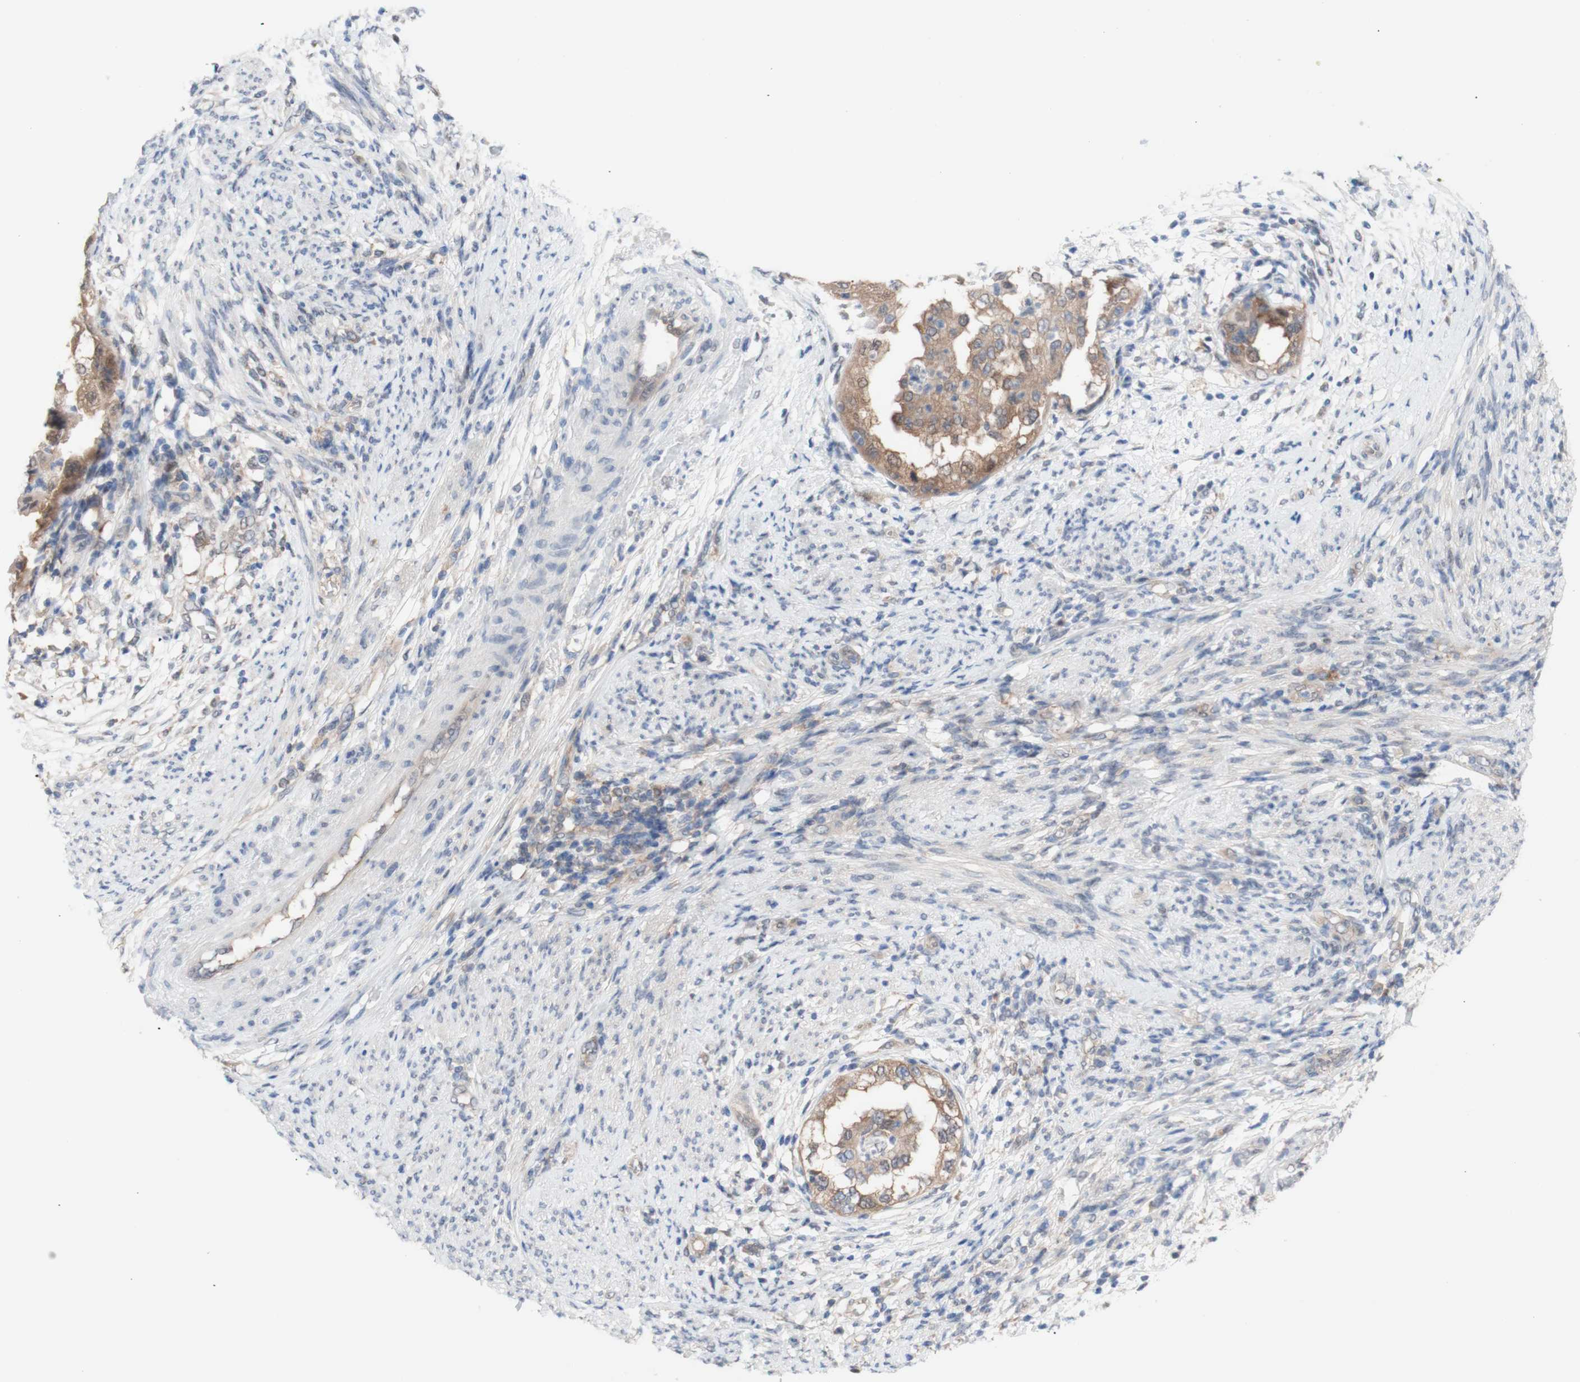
{"staining": {"intensity": "moderate", "quantity": ">75%", "location": "cytoplasmic/membranous"}, "tissue": "endometrial cancer", "cell_type": "Tumor cells", "image_type": "cancer", "snomed": [{"axis": "morphology", "description": "Adenocarcinoma, NOS"}, {"axis": "topography", "description": "Endometrium"}], "caption": "Endometrial cancer stained with a protein marker reveals moderate staining in tumor cells.", "gene": "PRMT5", "patient": {"sex": "female", "age": 85}}